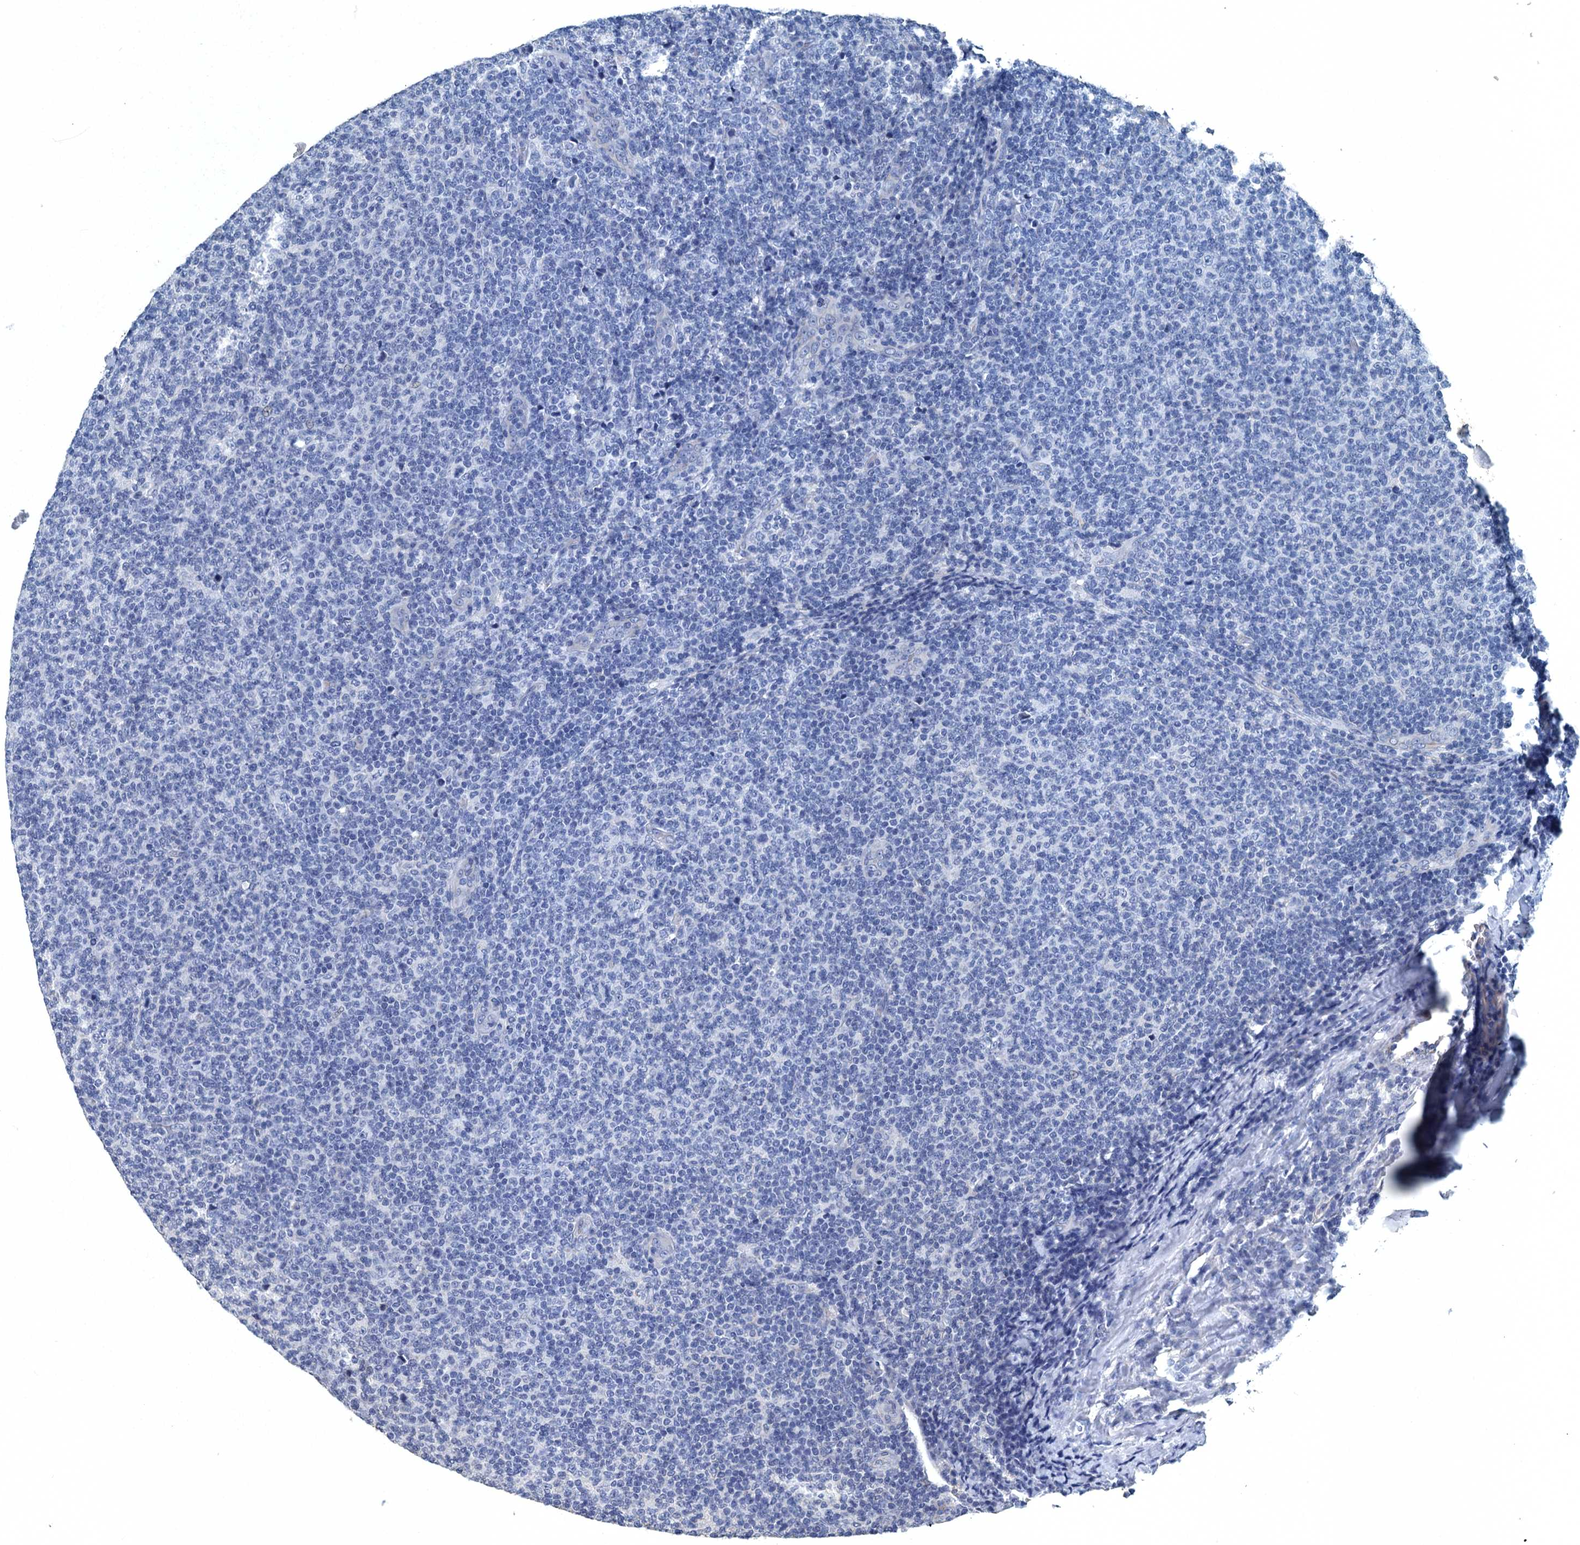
{"staining": {"intensity": "negative", "quantity": "none", "location": "none"}, "tissue": "lymphoma", "cell_type": "Tumor cells", "image_type": "cancer", "snomed": [{"axis": "morphology", "description": "Malignant lymphoma, non-Hodgkin's type, Low grade"}, {"axis": "topography", "description": "Lymph node"}], "caption": "Immunohistochemistry (IHC) of human low-grade malignant lymphoma, non-Hodgkin's type displays no expression in tumor cells.", "gene": "GADL1", "patient": {"sex": "male", "age": 66}}